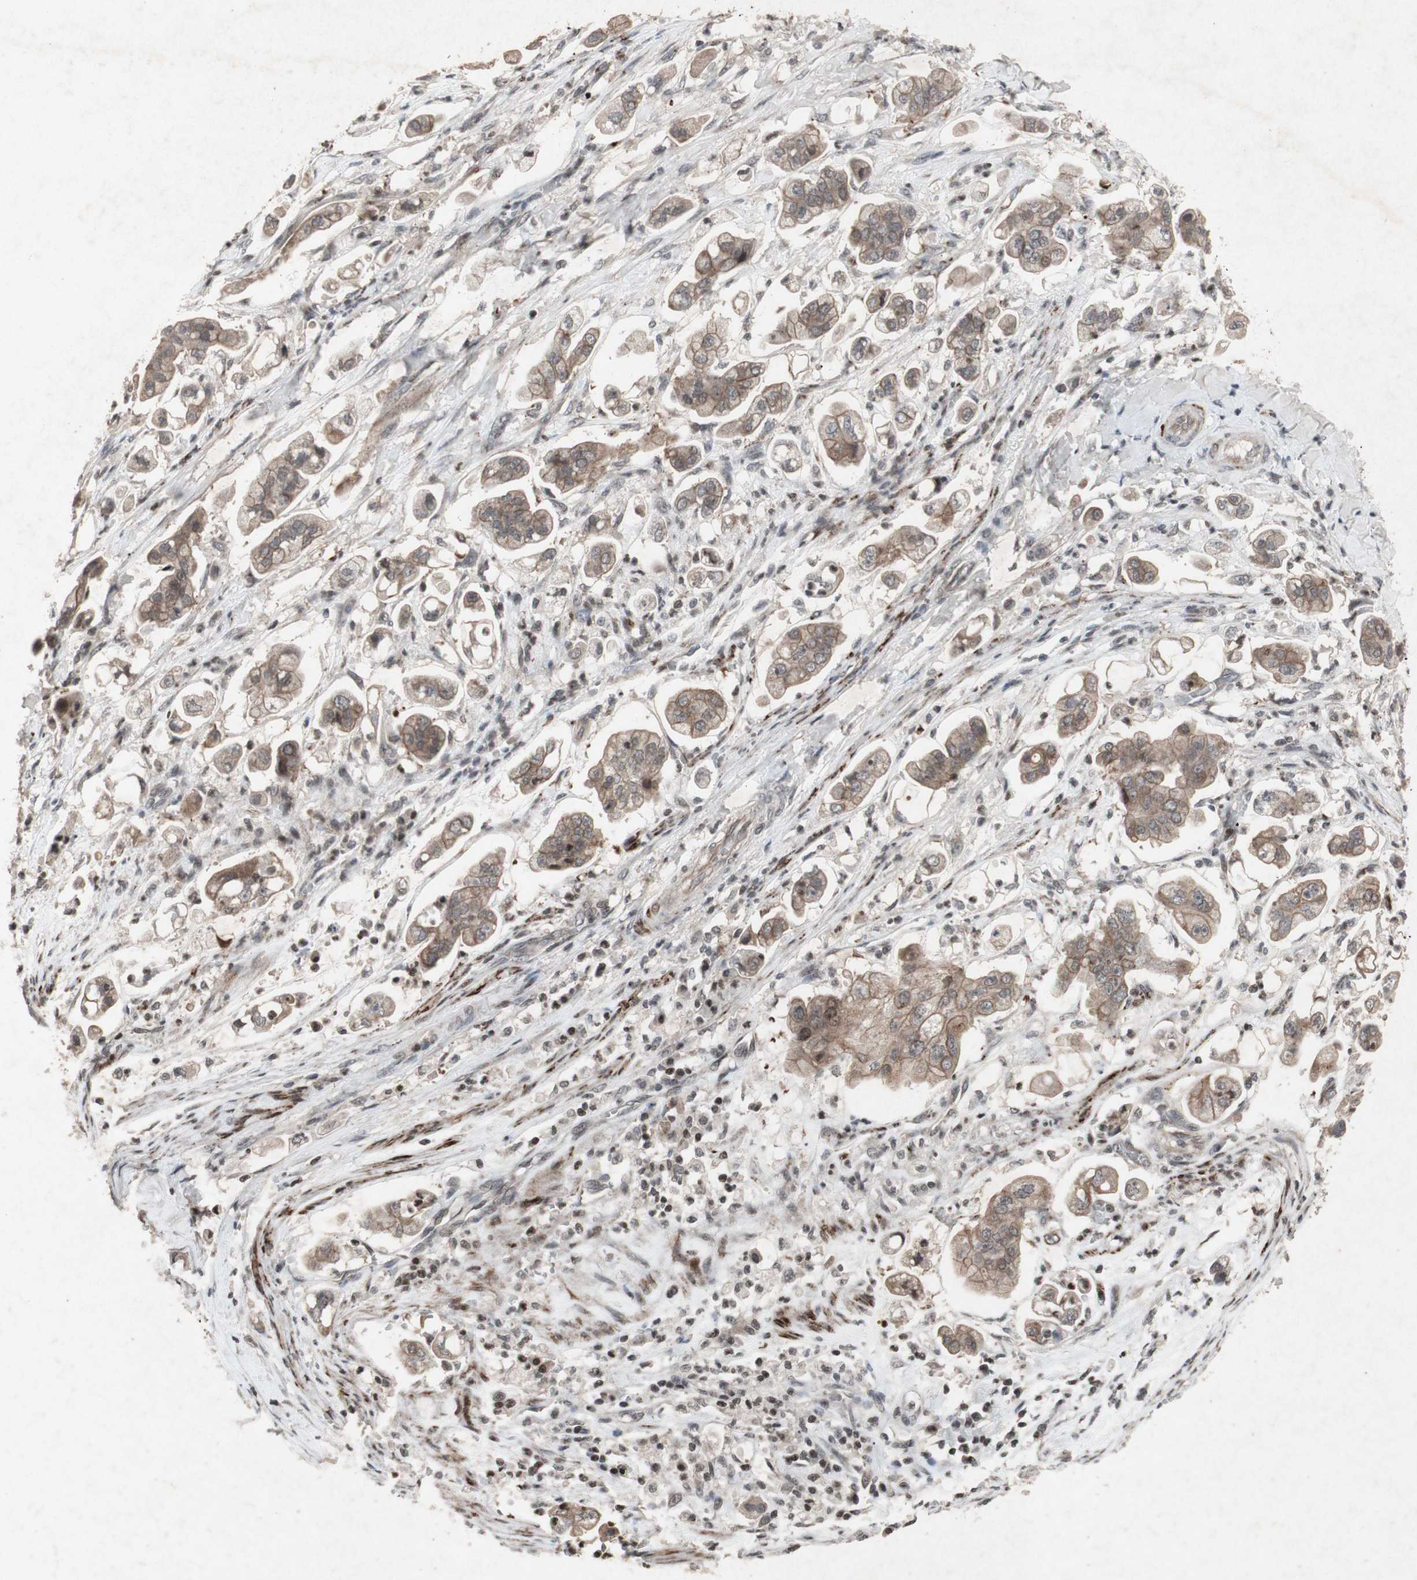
{"staining": {"intensity": "weak", "quantity": ">75%", "location": "cytoplasmic/membranous"}, "tissue": "stomach cancer", "cell_type": "Tumor cells", "image_type": "cancer", "snomed": [{"axis": "morphology", "description": "Adenocarcinoma, NOS"}, {"axis": "topography", "description": "Stomach"}], "caption": "This is a micrograph of immunohistochemistry (IHC) staining of stomach cancer, which shows weak staining in the cytoplasmic/membranous of tumor cells.", "gene": "PLXNA1", "patient": {"sex": "male", "age": 62}}